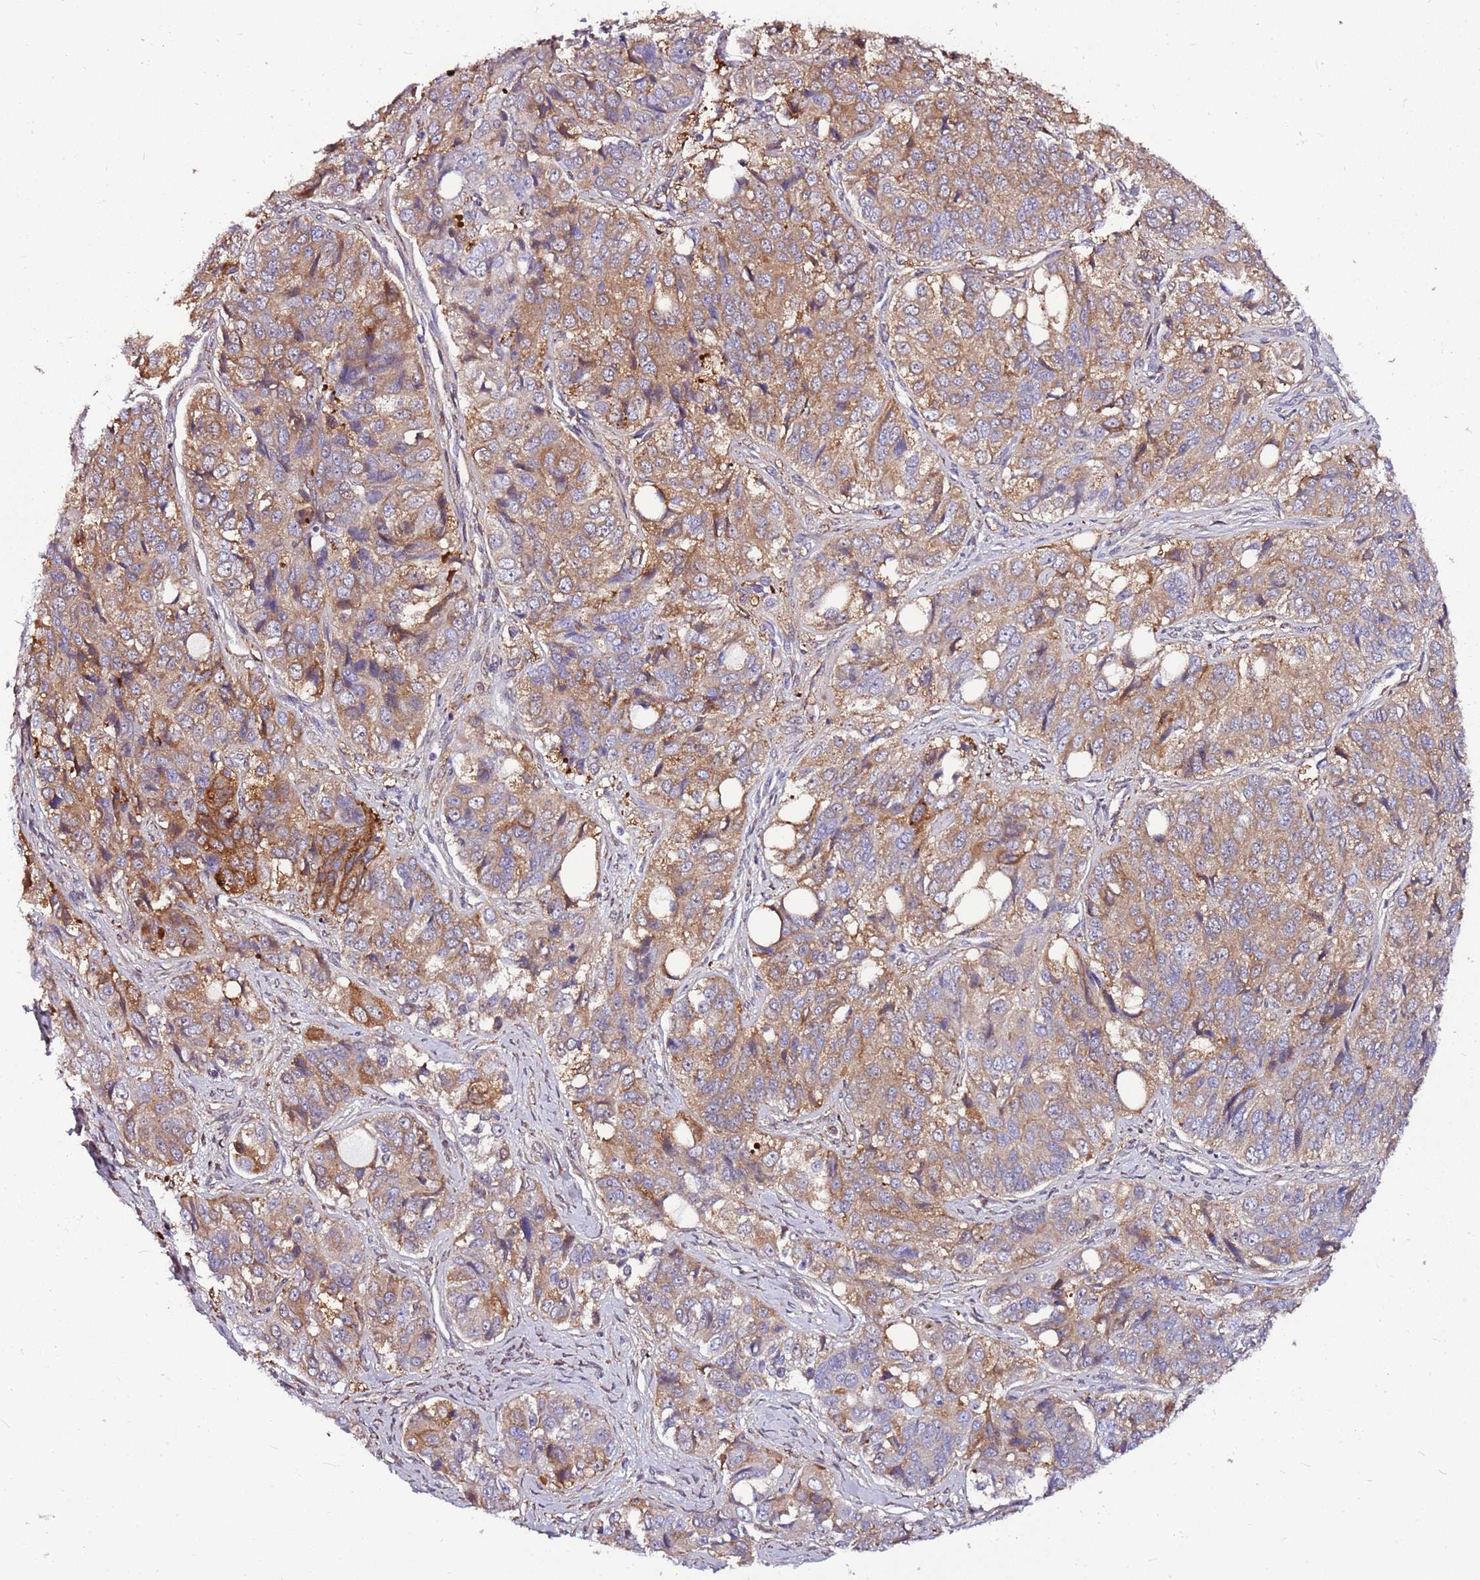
{"staining": {"intensity": "moderate", "quantity": ">75%", "location": "cytoplasmic/membranous"}, "tissue": "ovarian cancer", "cell_type": "Tumor cells", "image_type": "cancer", "snomed": [{"axis": "morphology", "description": "Carcinoma, endometroid"}, {"axis": "topography", "description": "Ovary"}], "caption": "A brown stain shows moderate cytoplasmic/membranous expression of a protein in endometroid carcinoma (ovarian) tumor cells.", "gene": "ATXN2L", "patient": {"sex": "female", "age": 51}}